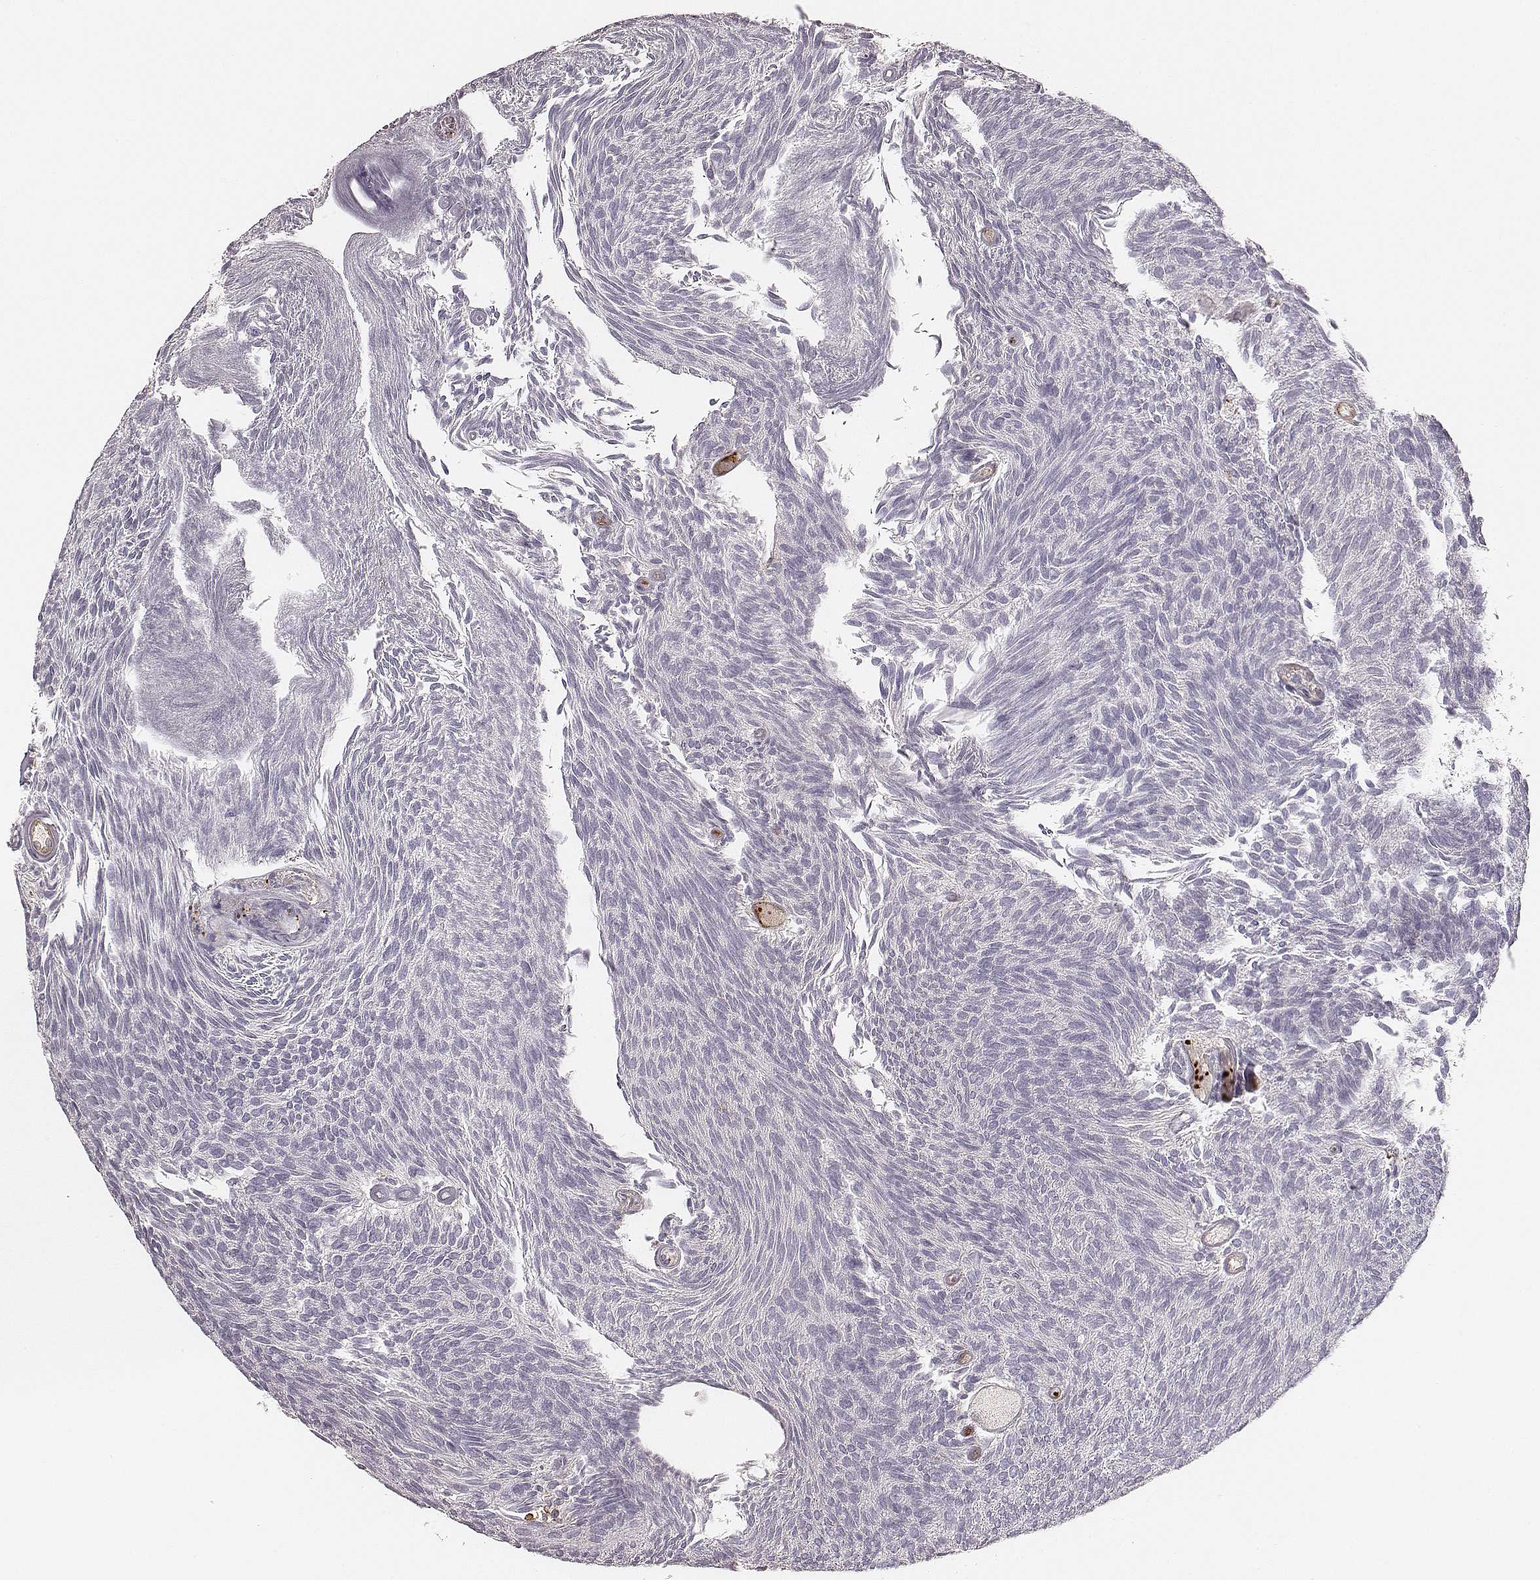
{"staining": {"intensity": "negative", "quantity": "none", "location": "none"}, "tissue": "urothelial cancer", "cell_type": "Tumor cells", "image_type": "cancer", "snomed": [{"axis": "morphology", "description": "Urothelial carcinoma, Low grade"}, {"axis": "topography", "description": "Urinary bladder"}], "caption": "A histopathology image of human urothelial carcinoma (low-grade) is negative for staining in tumor cells.", "gene": "ZYX", "patient": {"sex": "male", "age": 77}}